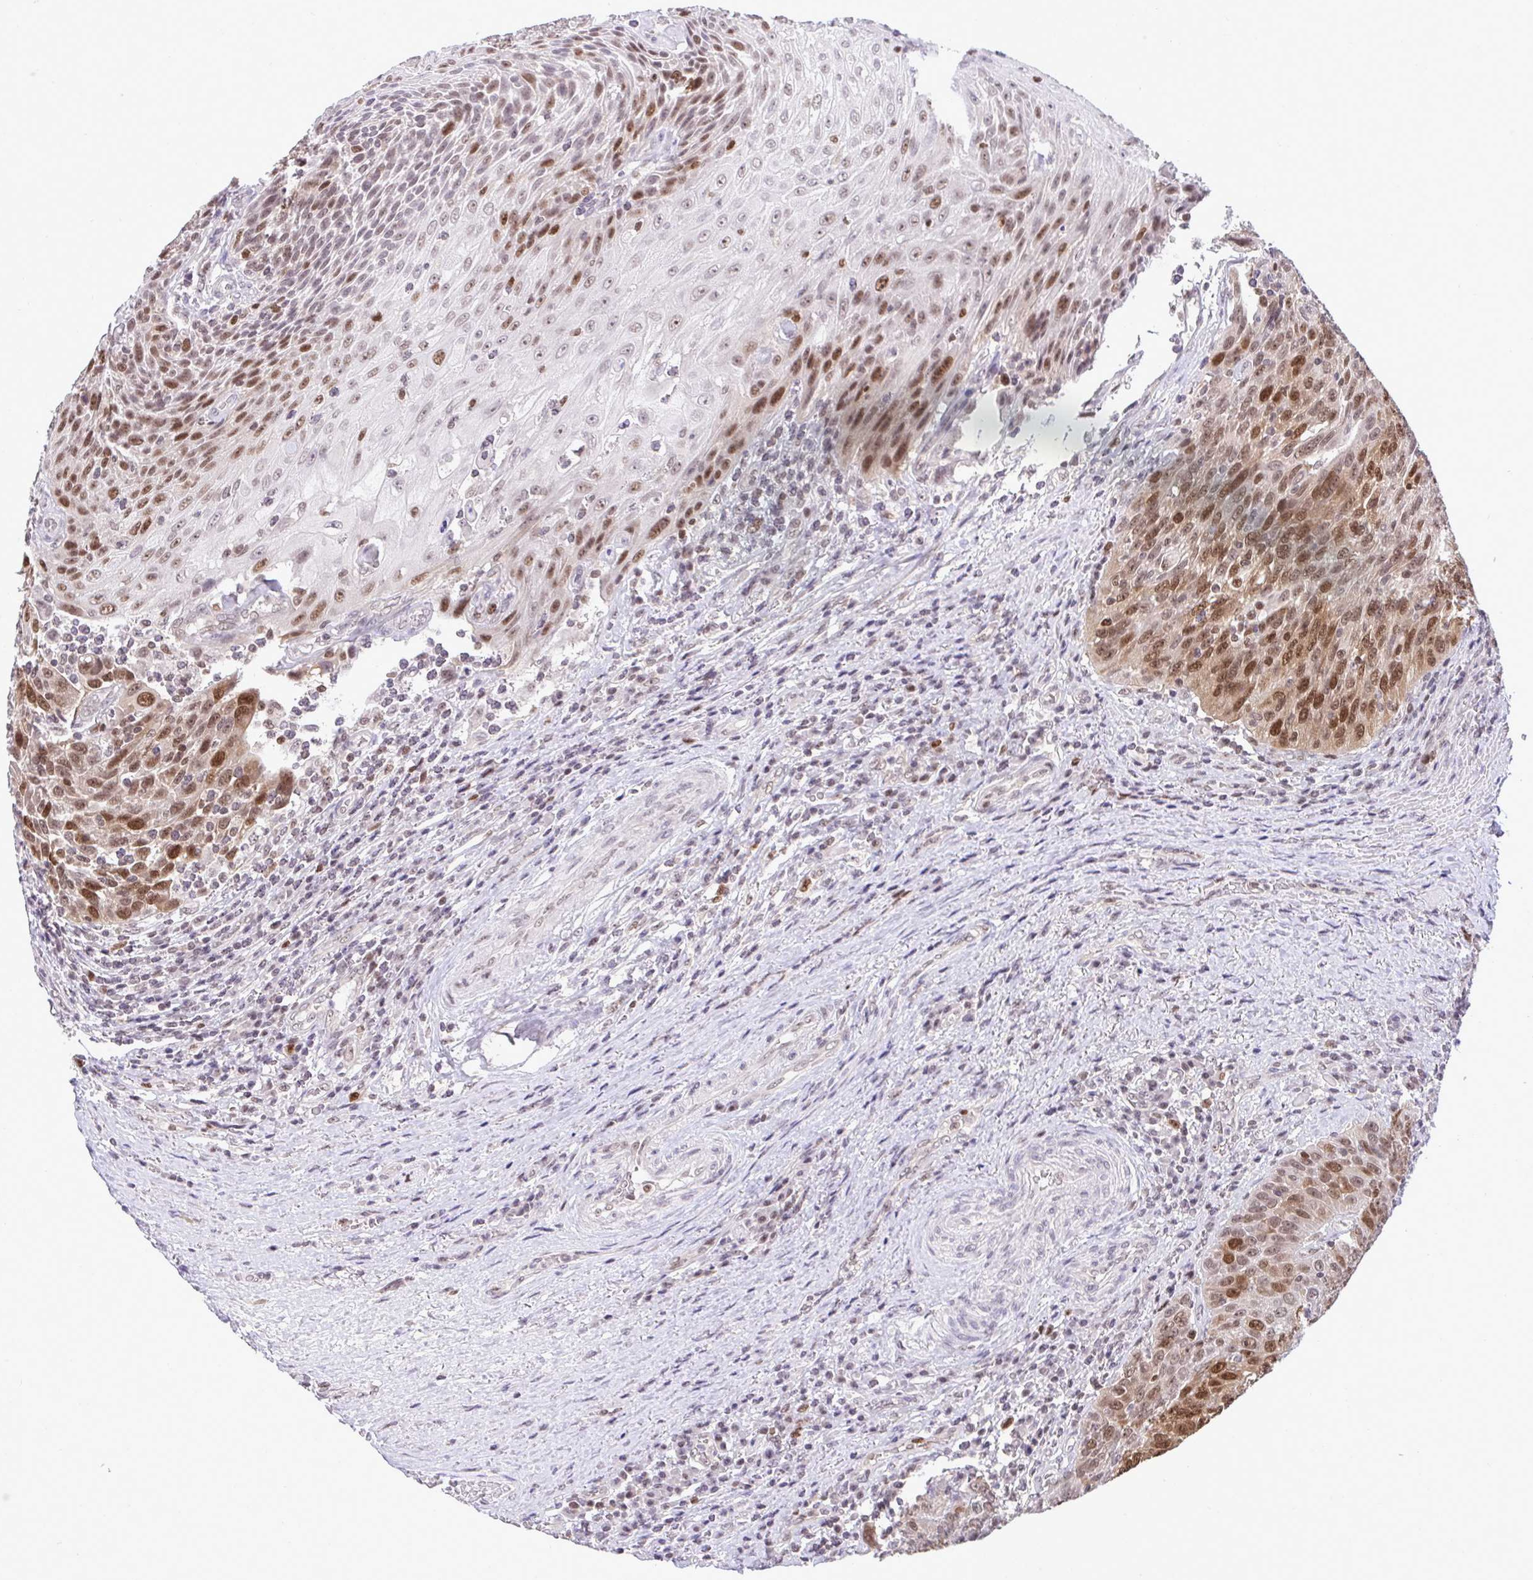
{"staining": {"intensity": "moderate", "quantity": "25%-75%", "location": "nuclear"}, "tissue": "urothelial cancer", "cell_type": "Tumor cells", "image_type": "cancer", "snomed": [{"axis": "morphology", "description": "Urothelial carcinoma, High grade"}, {"axis": "topography", "description": "Urinary bladder"}], "caption": "Urothelial cancer stained with immunohistochemistry displays moderate nuclear positivity in about 25%-75% of tumor cells.", "gene": "RFC4", "patient": {"sex": "female", "age": 70}}